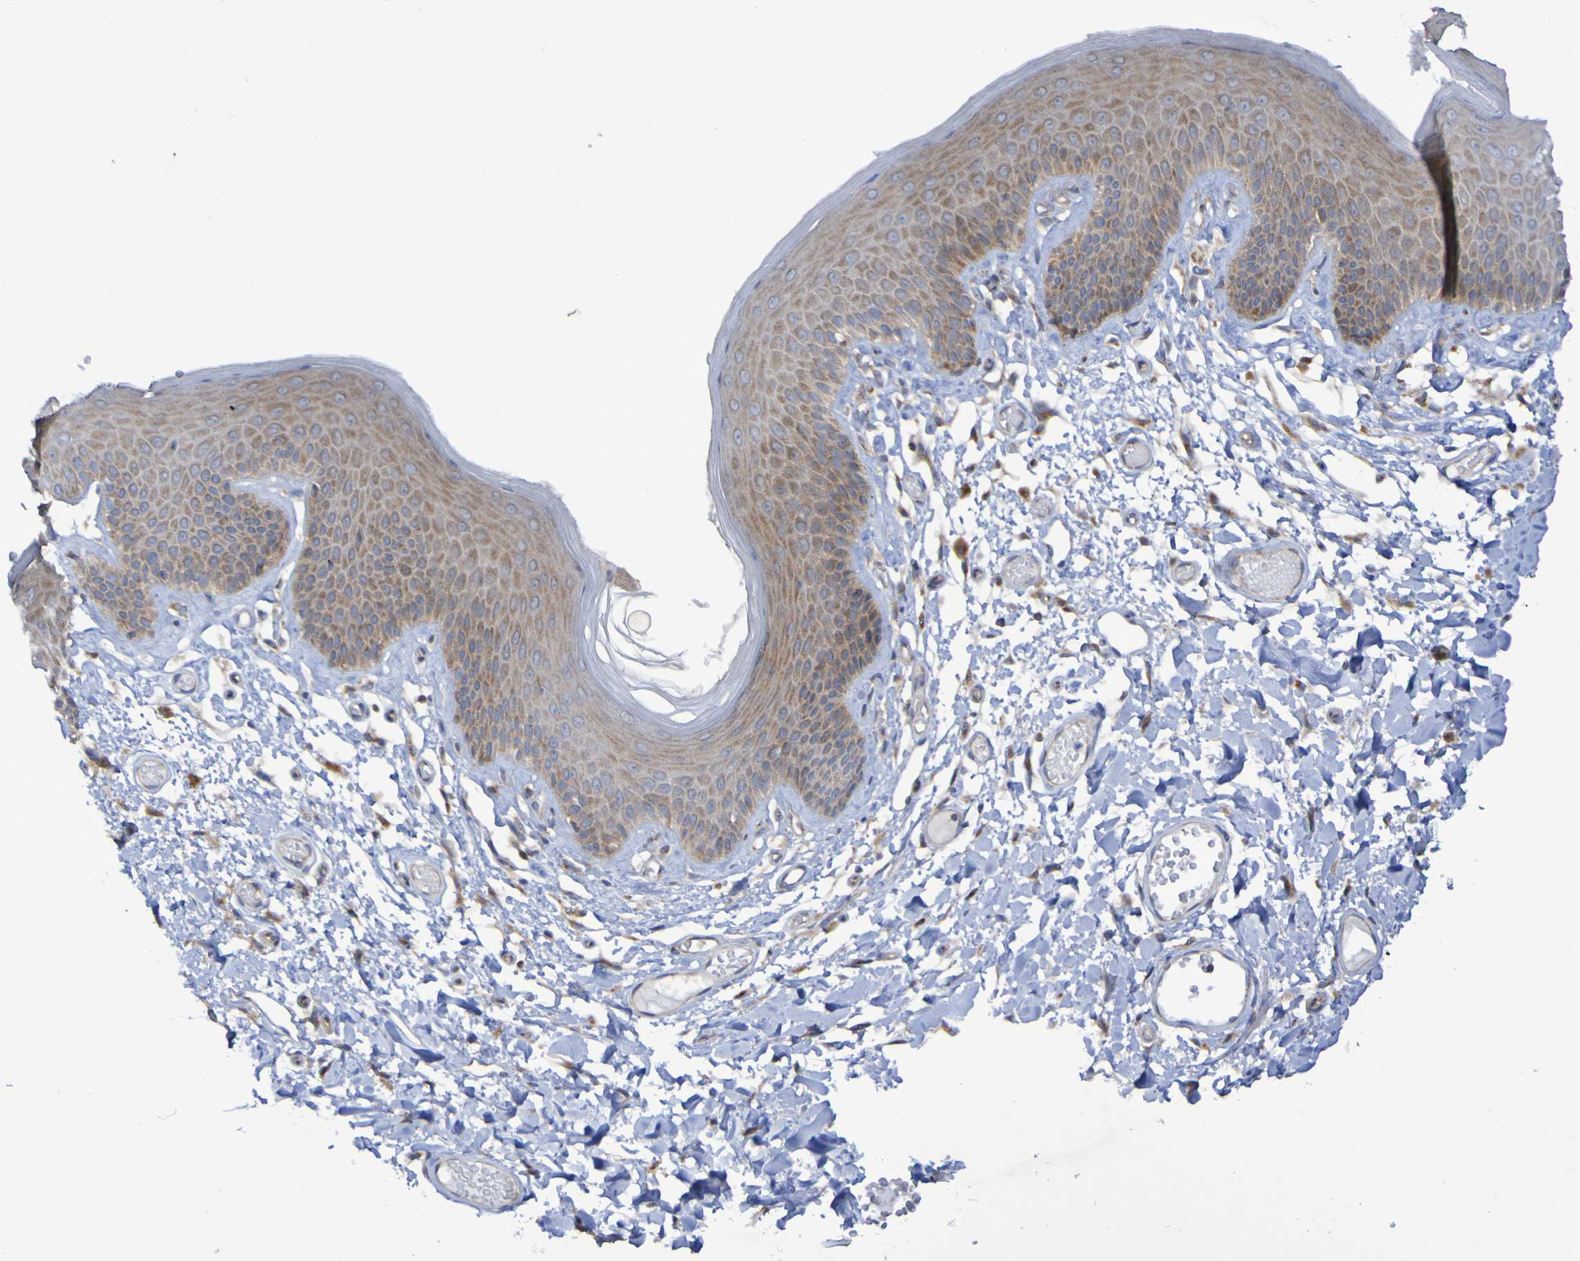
{"staining": {"intensity": "moderate", "quantity": "<25%", "location": "cytoplasmic/membranous"}, "tissue": "skin", "cell_type": "Epidermal cells", "image_type": "normal", "snomed": [{"axis": "morphology", "description": "Normal tissue, NOS"}, {"axis": "topography", "description": "Vulva"}], "caption": "High-power microscopy captured an immunohistochemistry image of normal skin, revealing moderate cytoplasmic/membranous expression in approximately <25% of epidermal cells.", "gene": "LMBRD2", "patient": {"sex": "female", "age": 73}}